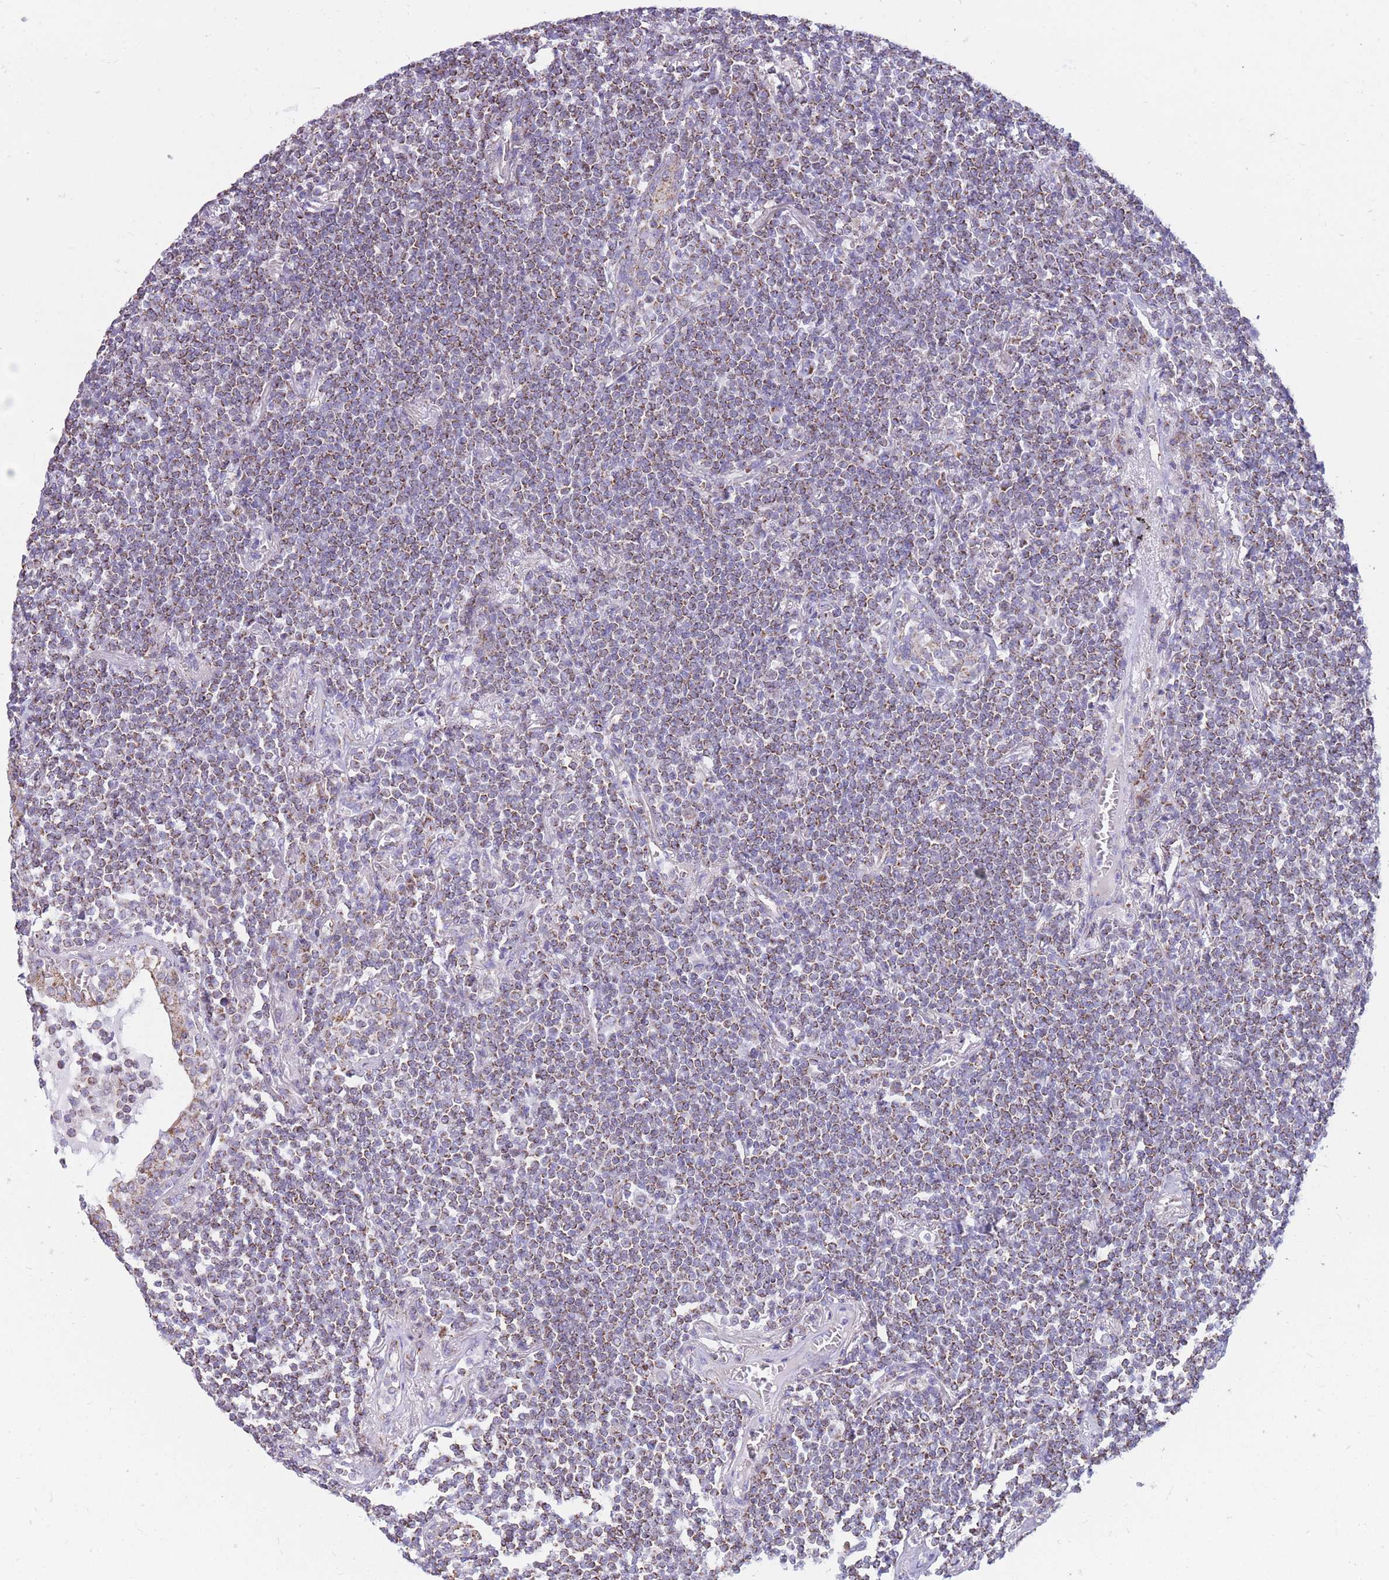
{"staining": {"intensity": "moderate", "quantity": ">75%", "location": "cytoplasmic/membranous"}, "tissue": "lymphoma", "cell_type": "Tumor cells", "image_type": "cancer", "snomed": [{"axis": "morphology", "description": "Malignant lymphoma, non-Hodgkin's type, Low grade"}, {"axis": "topography", "description": "Lung"}], "caption": "The micrograph exhibits staining of lymphoma, revealing moderate cytoplasmic/membranous protein expression (brown color) within tumor cells. Nuclei are stained in blue.", "gene": "PCSK1", "patient": {"sex": "female", "age": 71}}